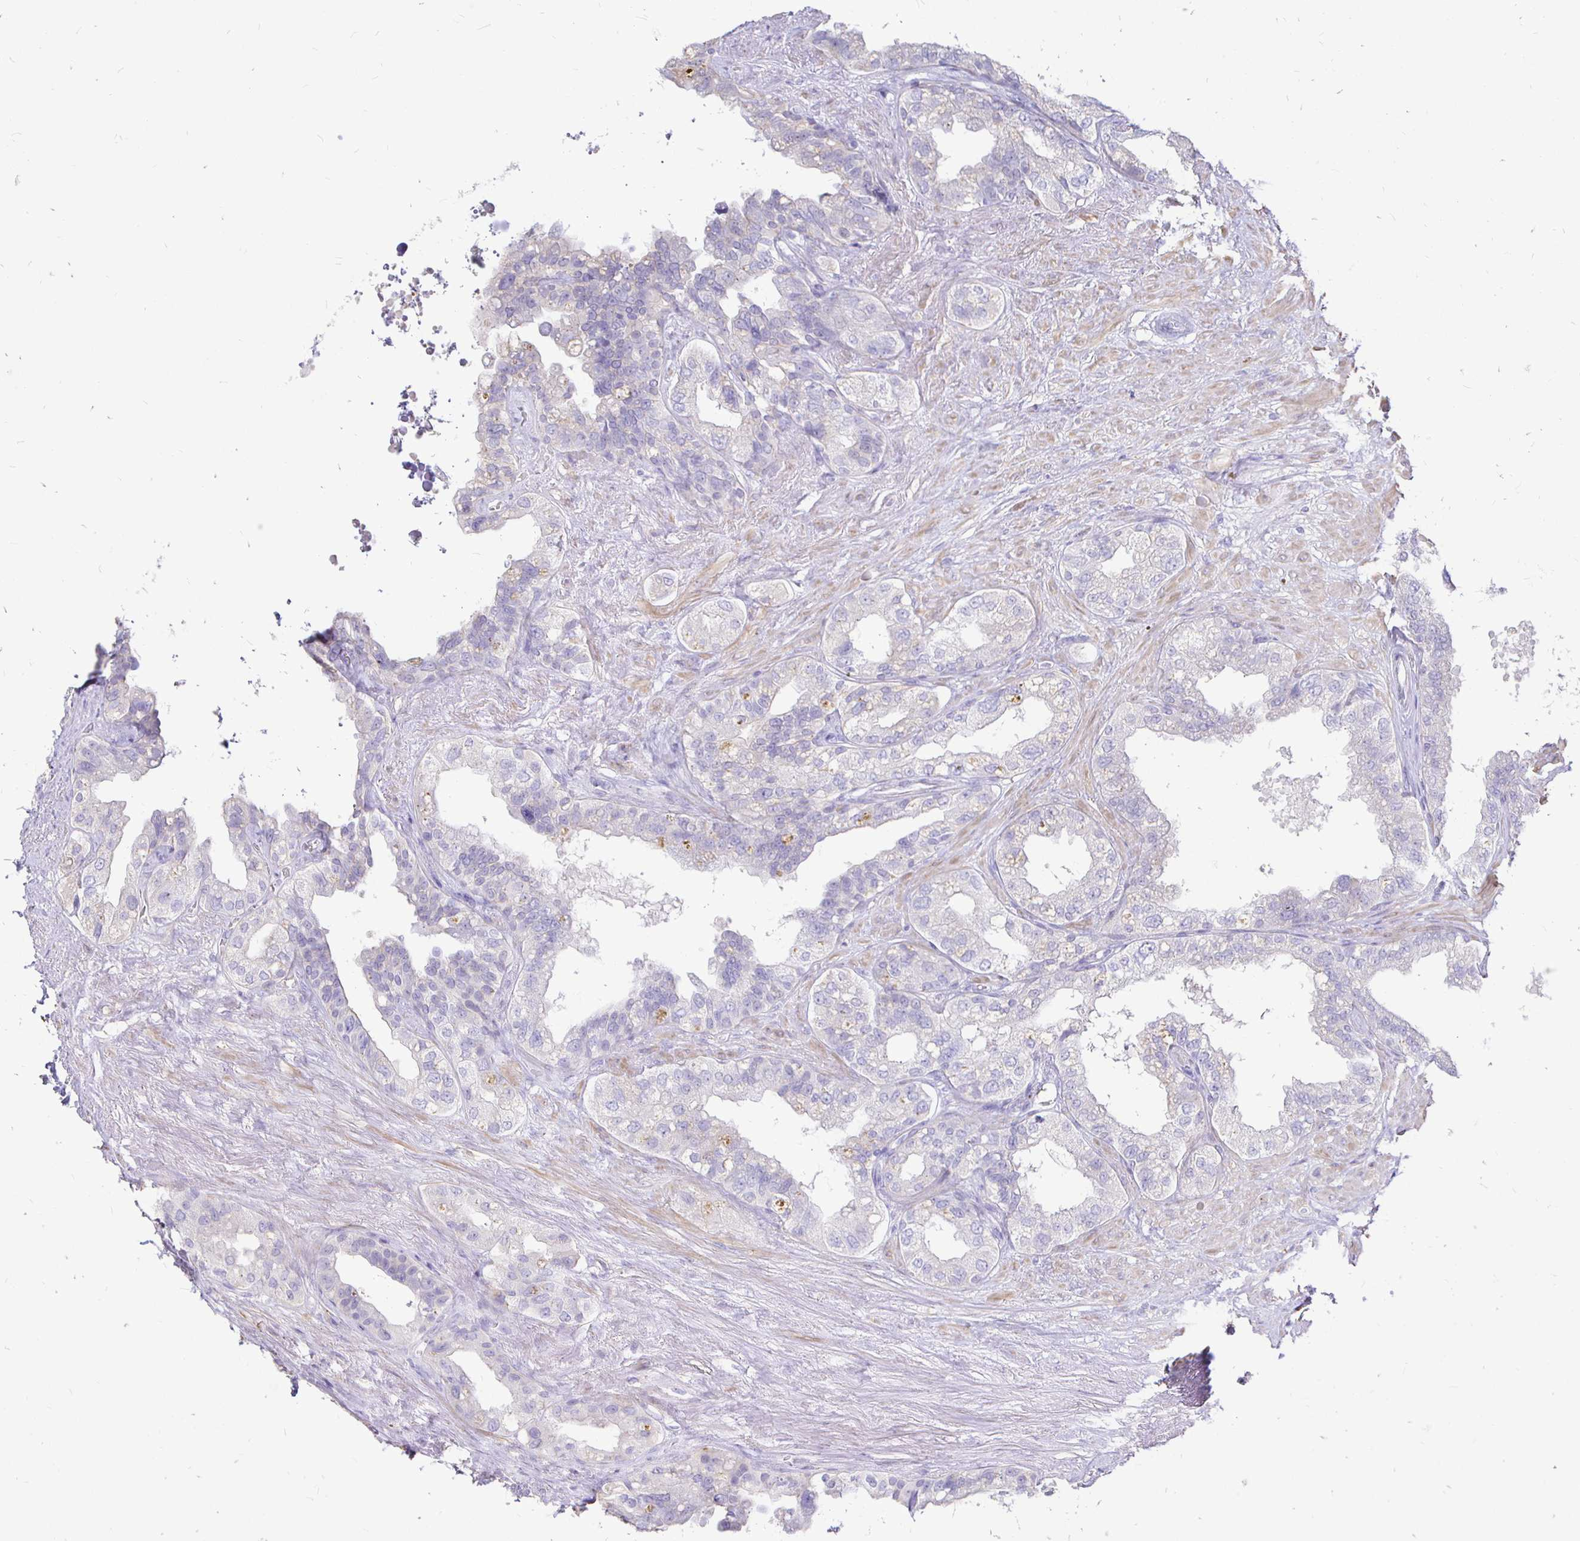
{"staining": {"intensity": "negative", "quantity": "none", "location": "none"}, "tissue": "seminal vesicle", "cell_type": "Glandular cells", "image_type": "normal", "snomed": [{"axis": "morphology", "description": "Normal tissue, NOS"}, {"axis": "topography", "description": "Seminal veicle"}, {"axis": "topography", "description": "Peripheral nerve tissue"}], "caption": "Glandular cells show no significant protein staining in benign seminal vesicle.", "gene": "NECAB1", "patient": {"sex": "male", "age": 76}}